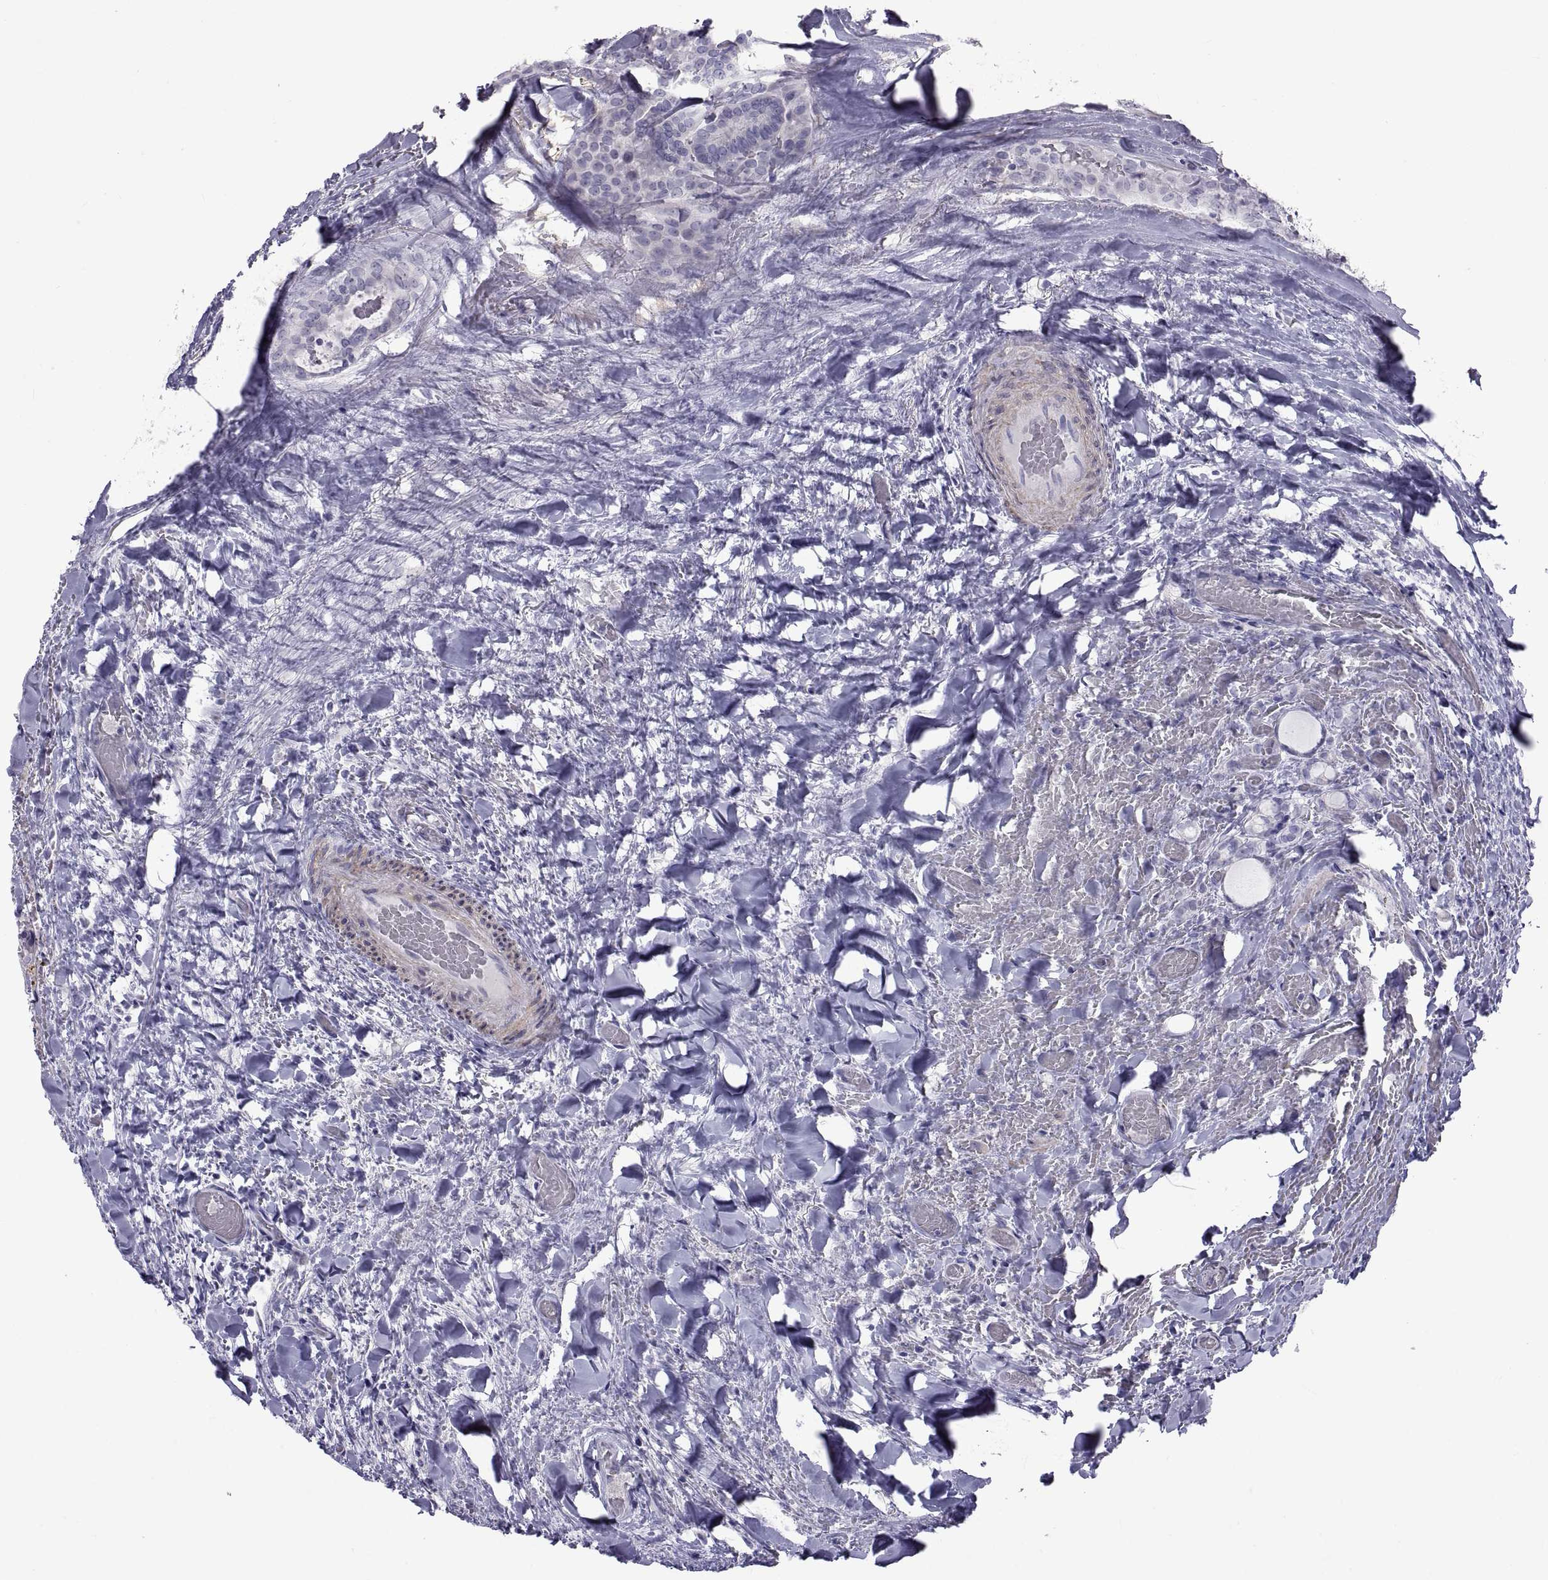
{"staining": {"intensity": "negative", "quantity": "none", "location": "none"}, "tissue": "thyroid cancer", "cell_type": "Tumor cells", "image_type": "cancer", "snomed": [{"axis": "morphology", "description": "Papillary adenocarcinoma, NOS"}, {"axis": "topography", "description": "Thyroid gland"}], "caption": "DAB (3,3'-diaminobenzidine) immunohistochemical staining of thyroid cancer (papillary adenocarcinoma) shows no significant expression in tumor cells.", "gene": "MAGEB1", "patient": {"sex": "female", "age": 39}}